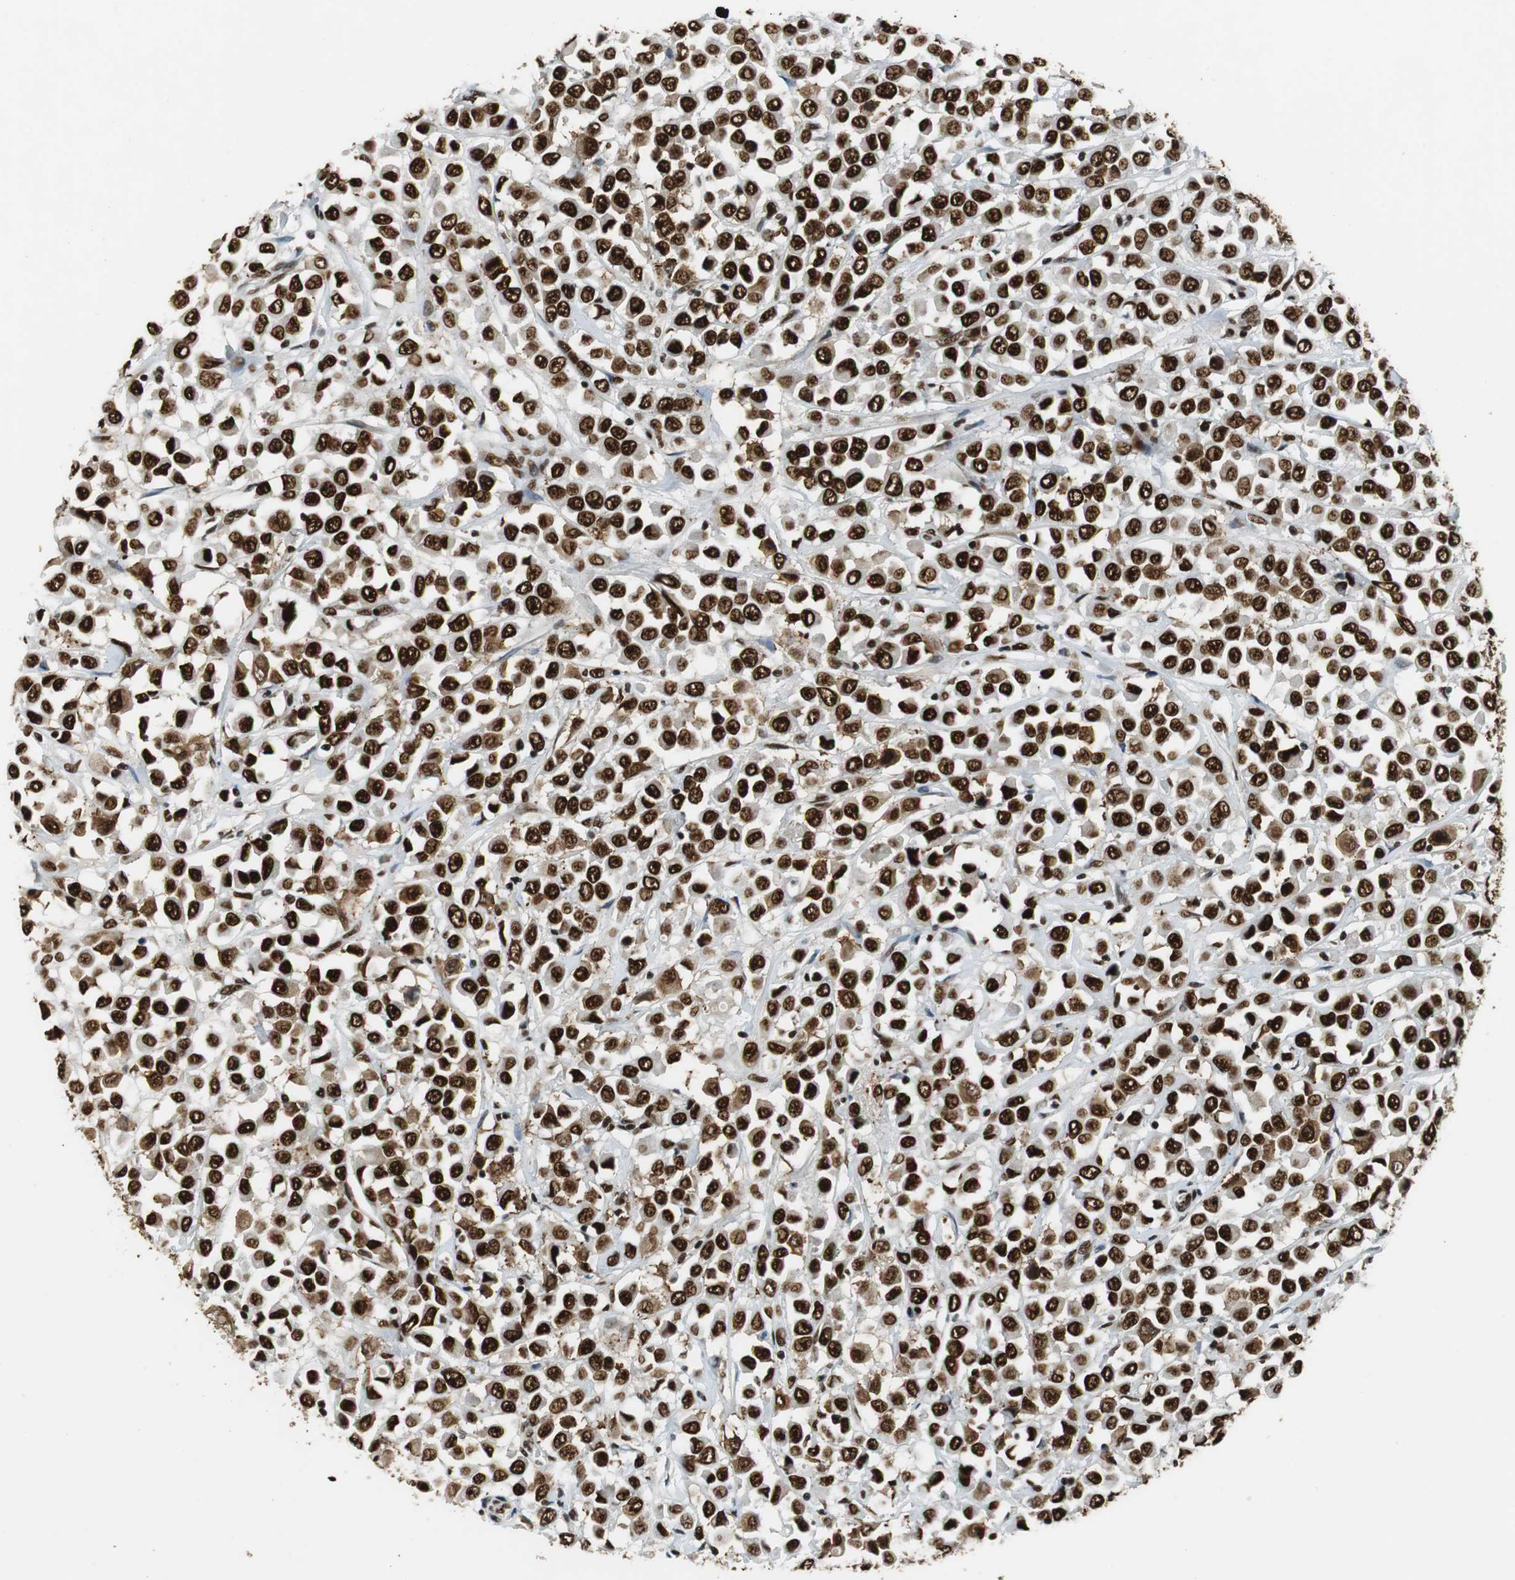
{"staining": {"intensity": "strong", "quantity": ">75%", "location": "nuclear"}, "tissue": "breast cancer", "cell_type": "Tumor cells", "image_type": "cancer", "snomed": [{"axis": "morphology", "description": "Duct carcinoma"}, {"axis": "topography", "description": "Breast"}], "caption": "This is an image of immunohistochemistry (IHC) staining of breast cancer (intraductal carcinoma), which shows strong staining in the nuclear of tumor cells.", "gene": "PRKDC", "patient": {"sex": "female", "age": 61}}